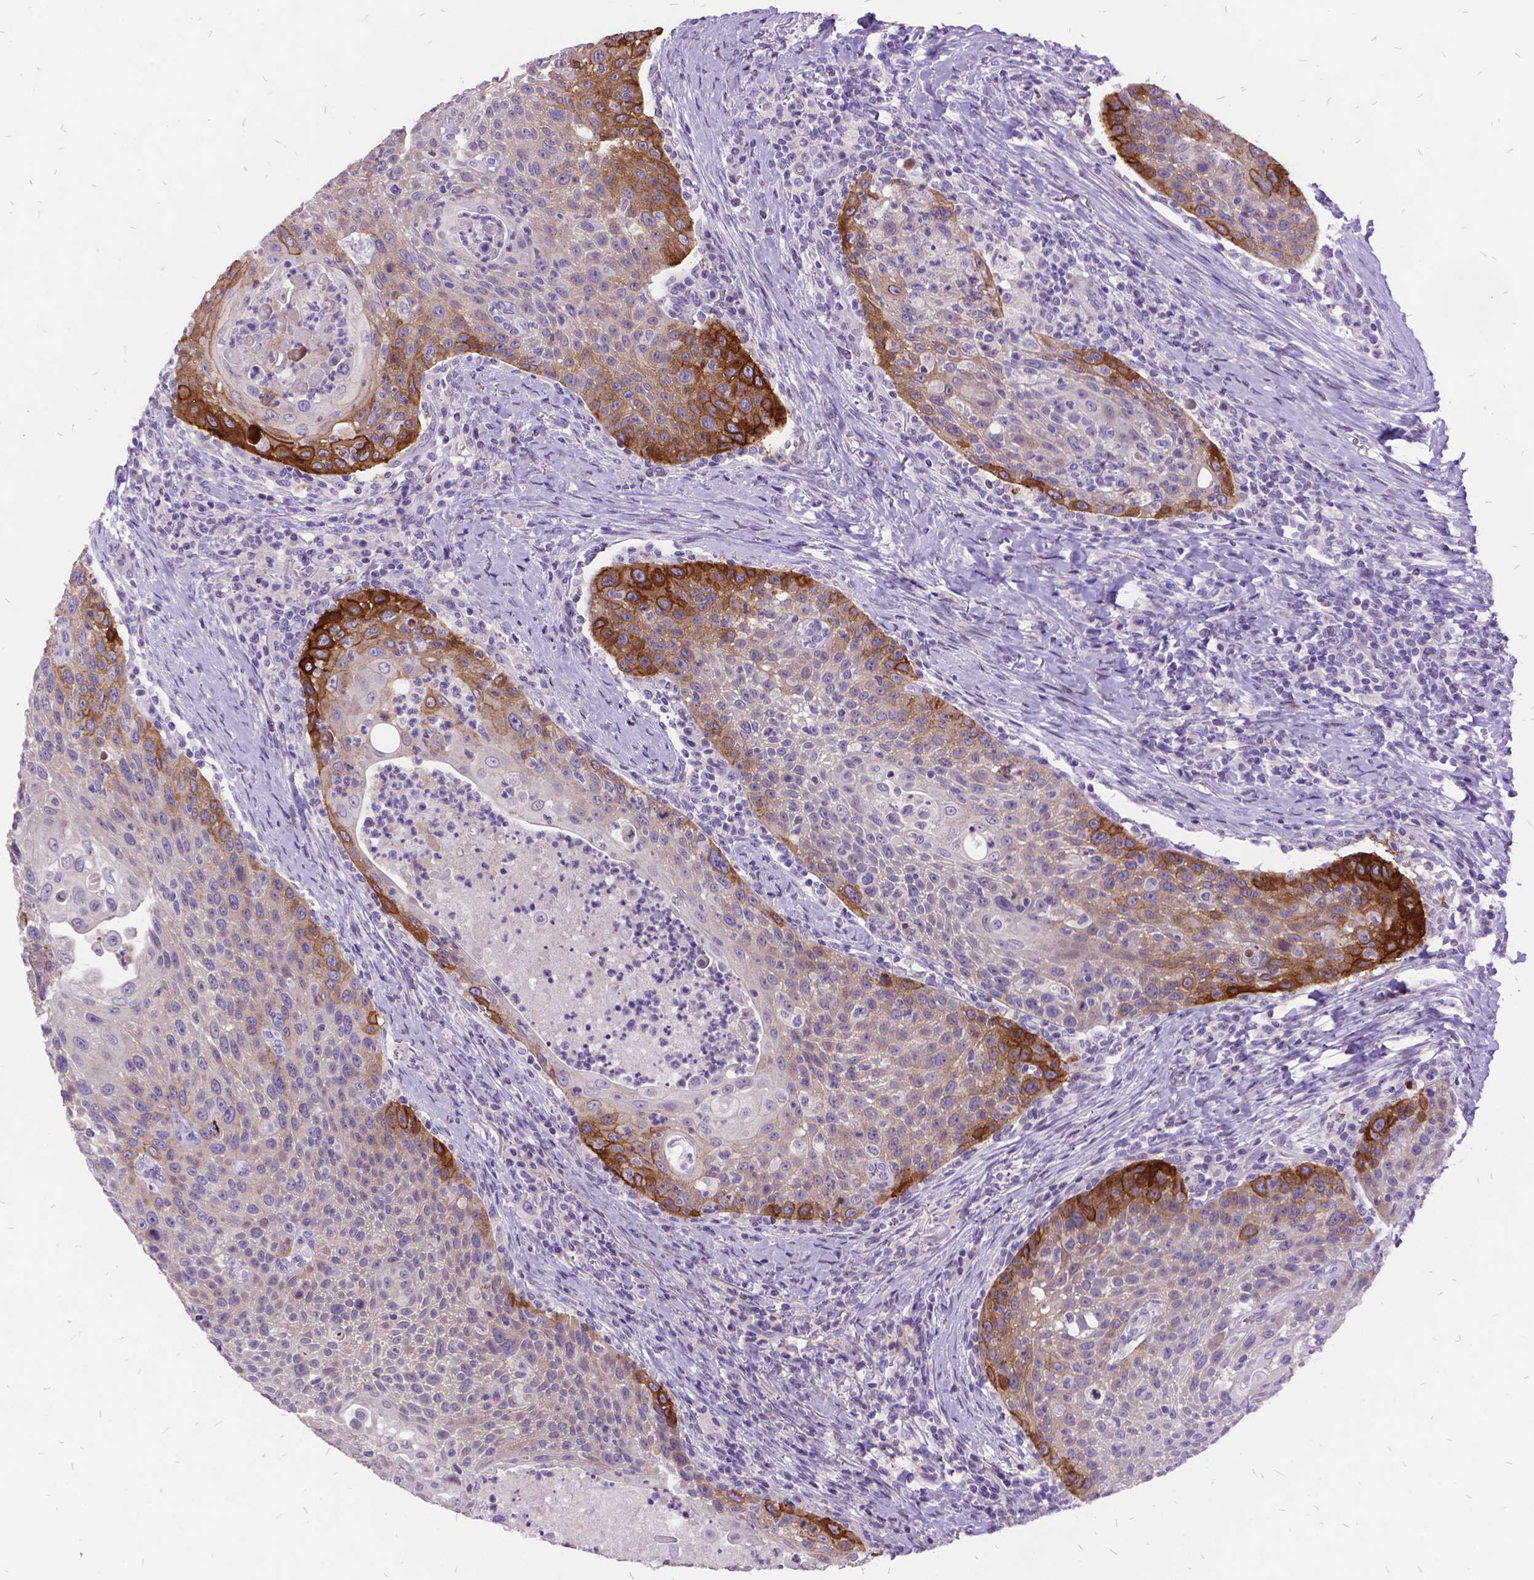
{"staining": {"intensity": "strong", "quantity": "<25%", "location": "cytoplasmic/membranous"}, "tissue": "head and neck cancer", "cell_type": "Tumor cells", "image_type": "cancer", "snomed": [{"axis": "morphology", "description": "Squamous cell carcinoma, NOS"}, {"axis": "topography", "description": "Head-Neck"}], "caption": "Protein positivity by IHC exhibits strong cytoplasmic/membranous positivity in approximately <25% of tumor cells in squamous cell carcinoma (head and neck).", "gene": "ITGB6", "patient": {"sex": "male", "age": 69}}